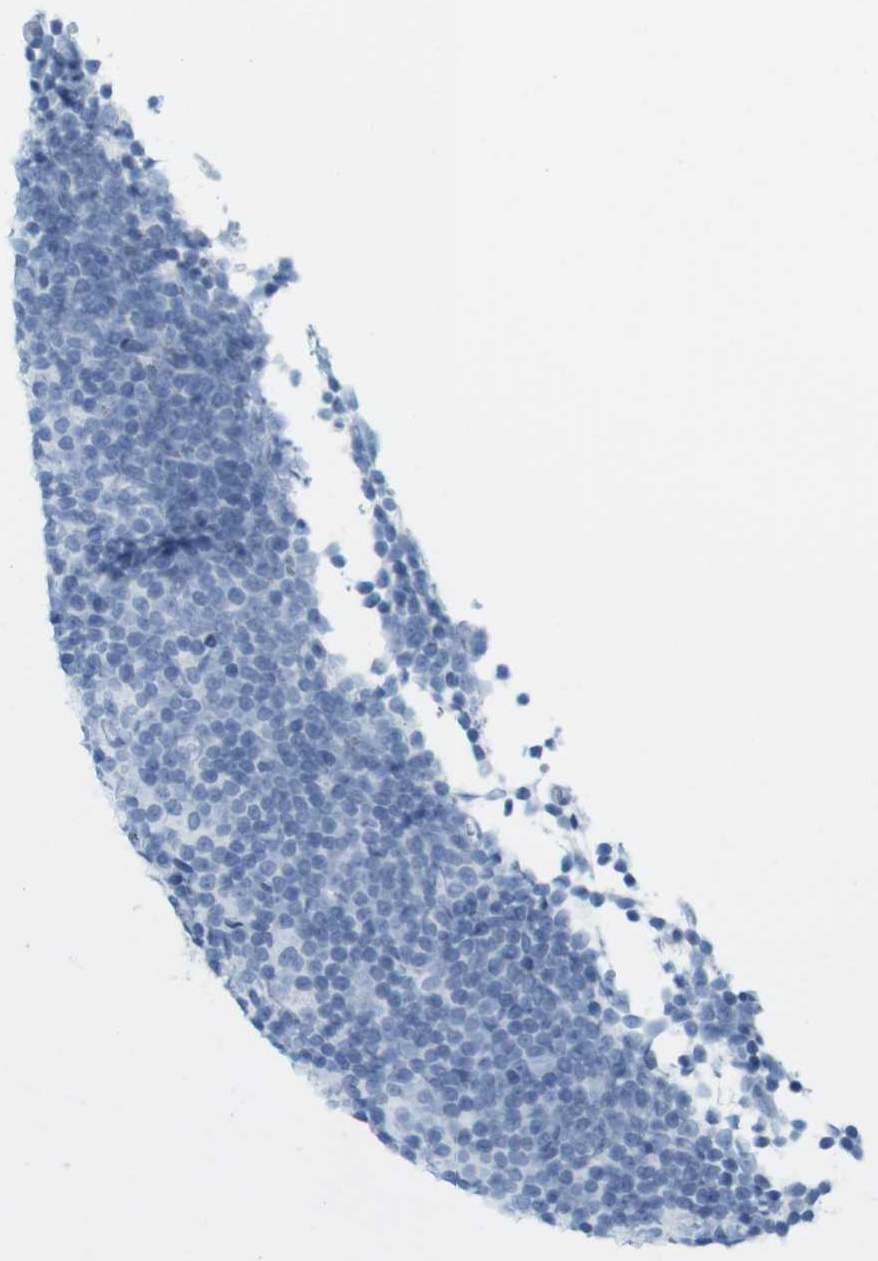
{"staining": {"intensity": "negative", "quantity": "none", "location": "none"}, "tissue": "lymphoma", "cell_type": "Tumor cells", "image_type": "cancer", "snomed": [{"axis": "morphology", "description": "Malignant lymphoma, non-Hodgkin's type, Low grade"}, {"axis": "topography", "description": "Lymph node"}], "caption": "Human low-grade malignant lymphoma, non-Hodgkin's type stained for a protein using immunohistochemistry reveals no staining in tumor cells.", "gene": "TNNT2", "patient": {"sex": "female", "age": 67}}